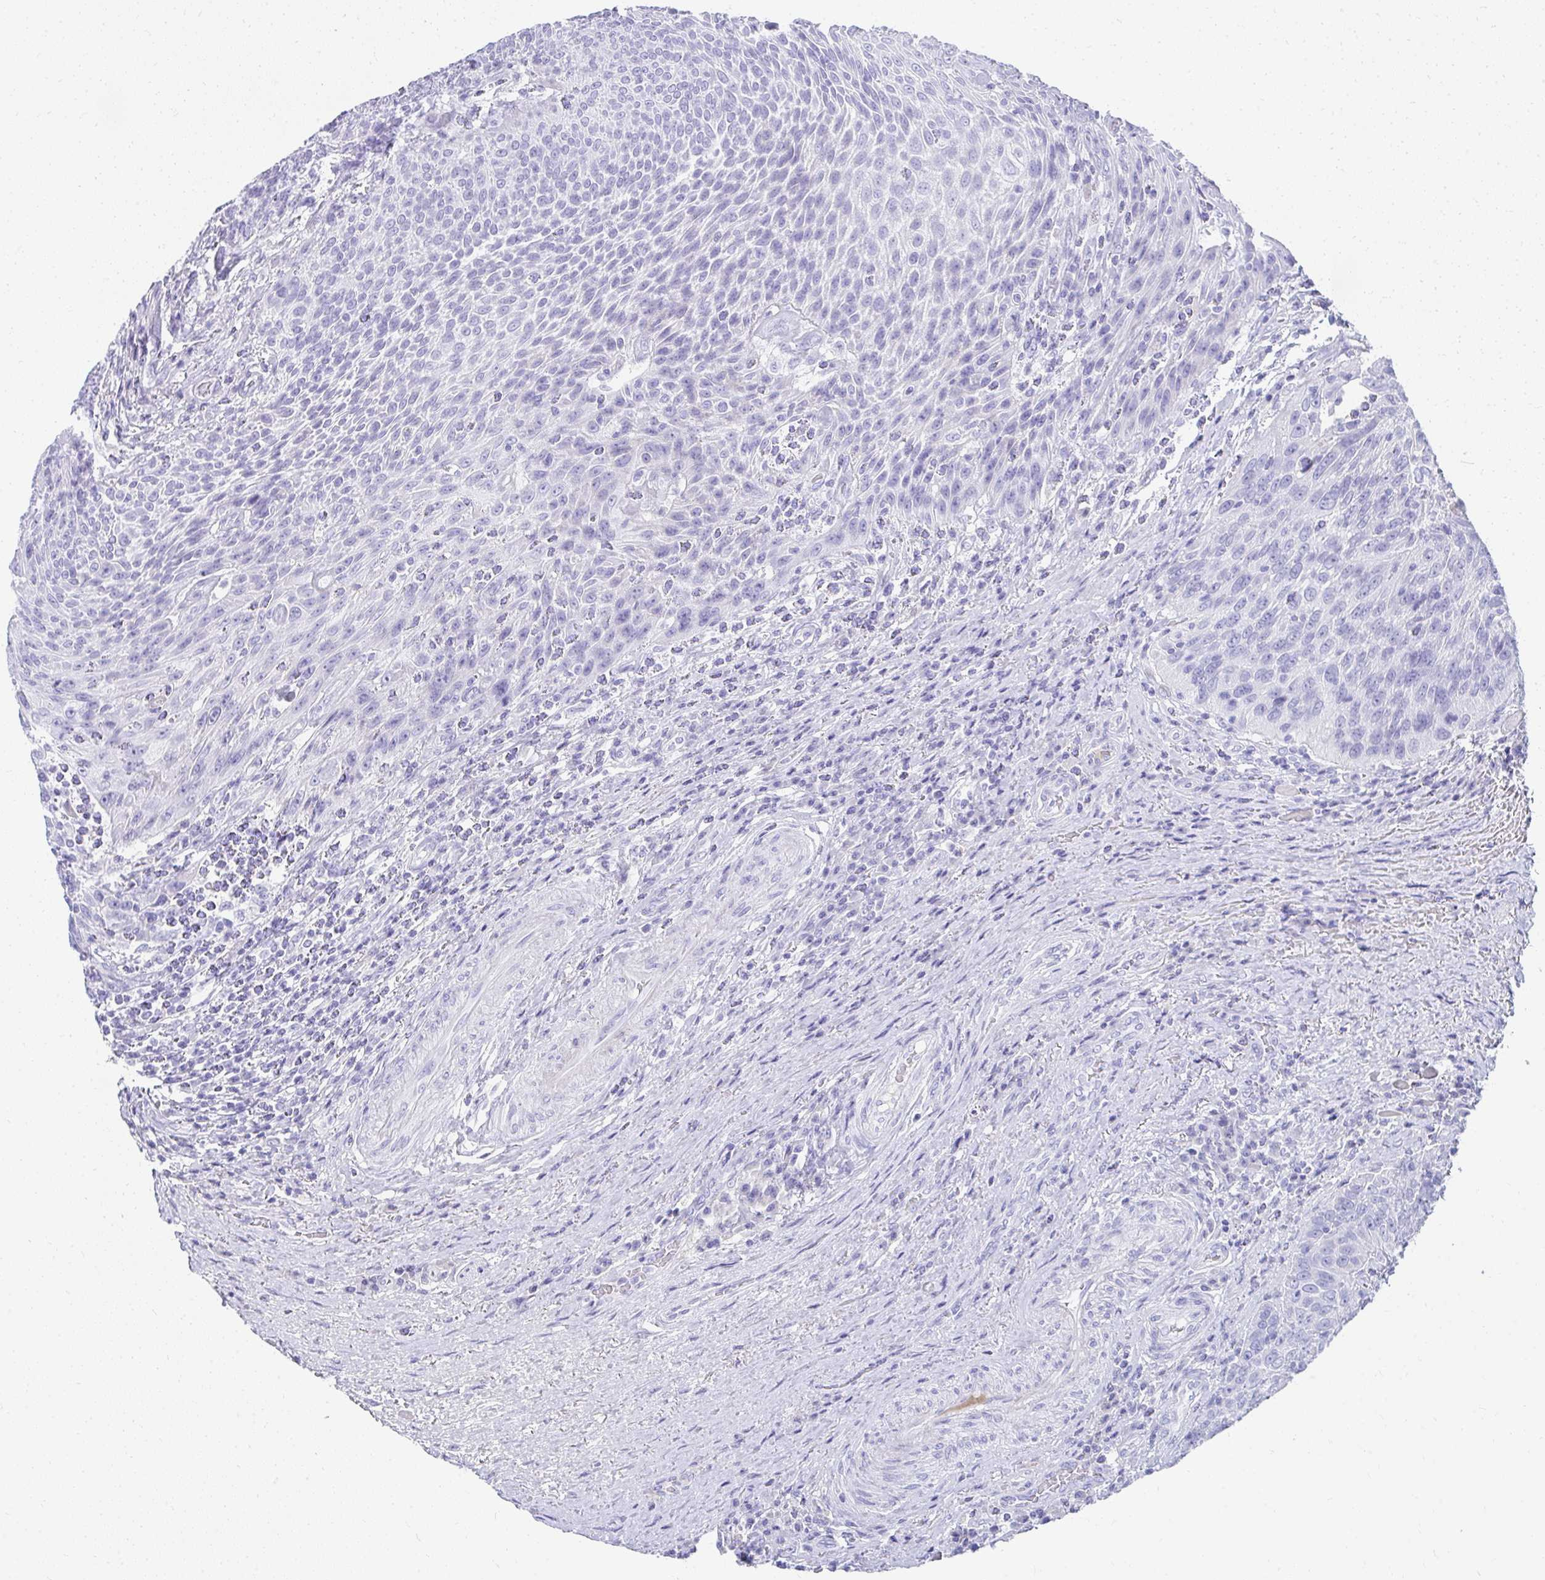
{"staining": {"intensity": "negative", "quantity": "none", "location": "none"}, "tissue": "urothelial cancer", "cell_type": "Tumor cells", "image_type": "cancer", "snomed": [{"axis": "morphology", "description": "Urothelial carcinoma, High grade"}, {"axis": "topography", "description": "Urinary bladder"}], "caption": "Tumor cells show no significant expression in urothelial carcinoma (high-grade). (Immunohistochemistry (ihc), brightfield microscopy, high magnification).", "gene": "TNNT1", "patient": {"sex": "female", "age": 70}}